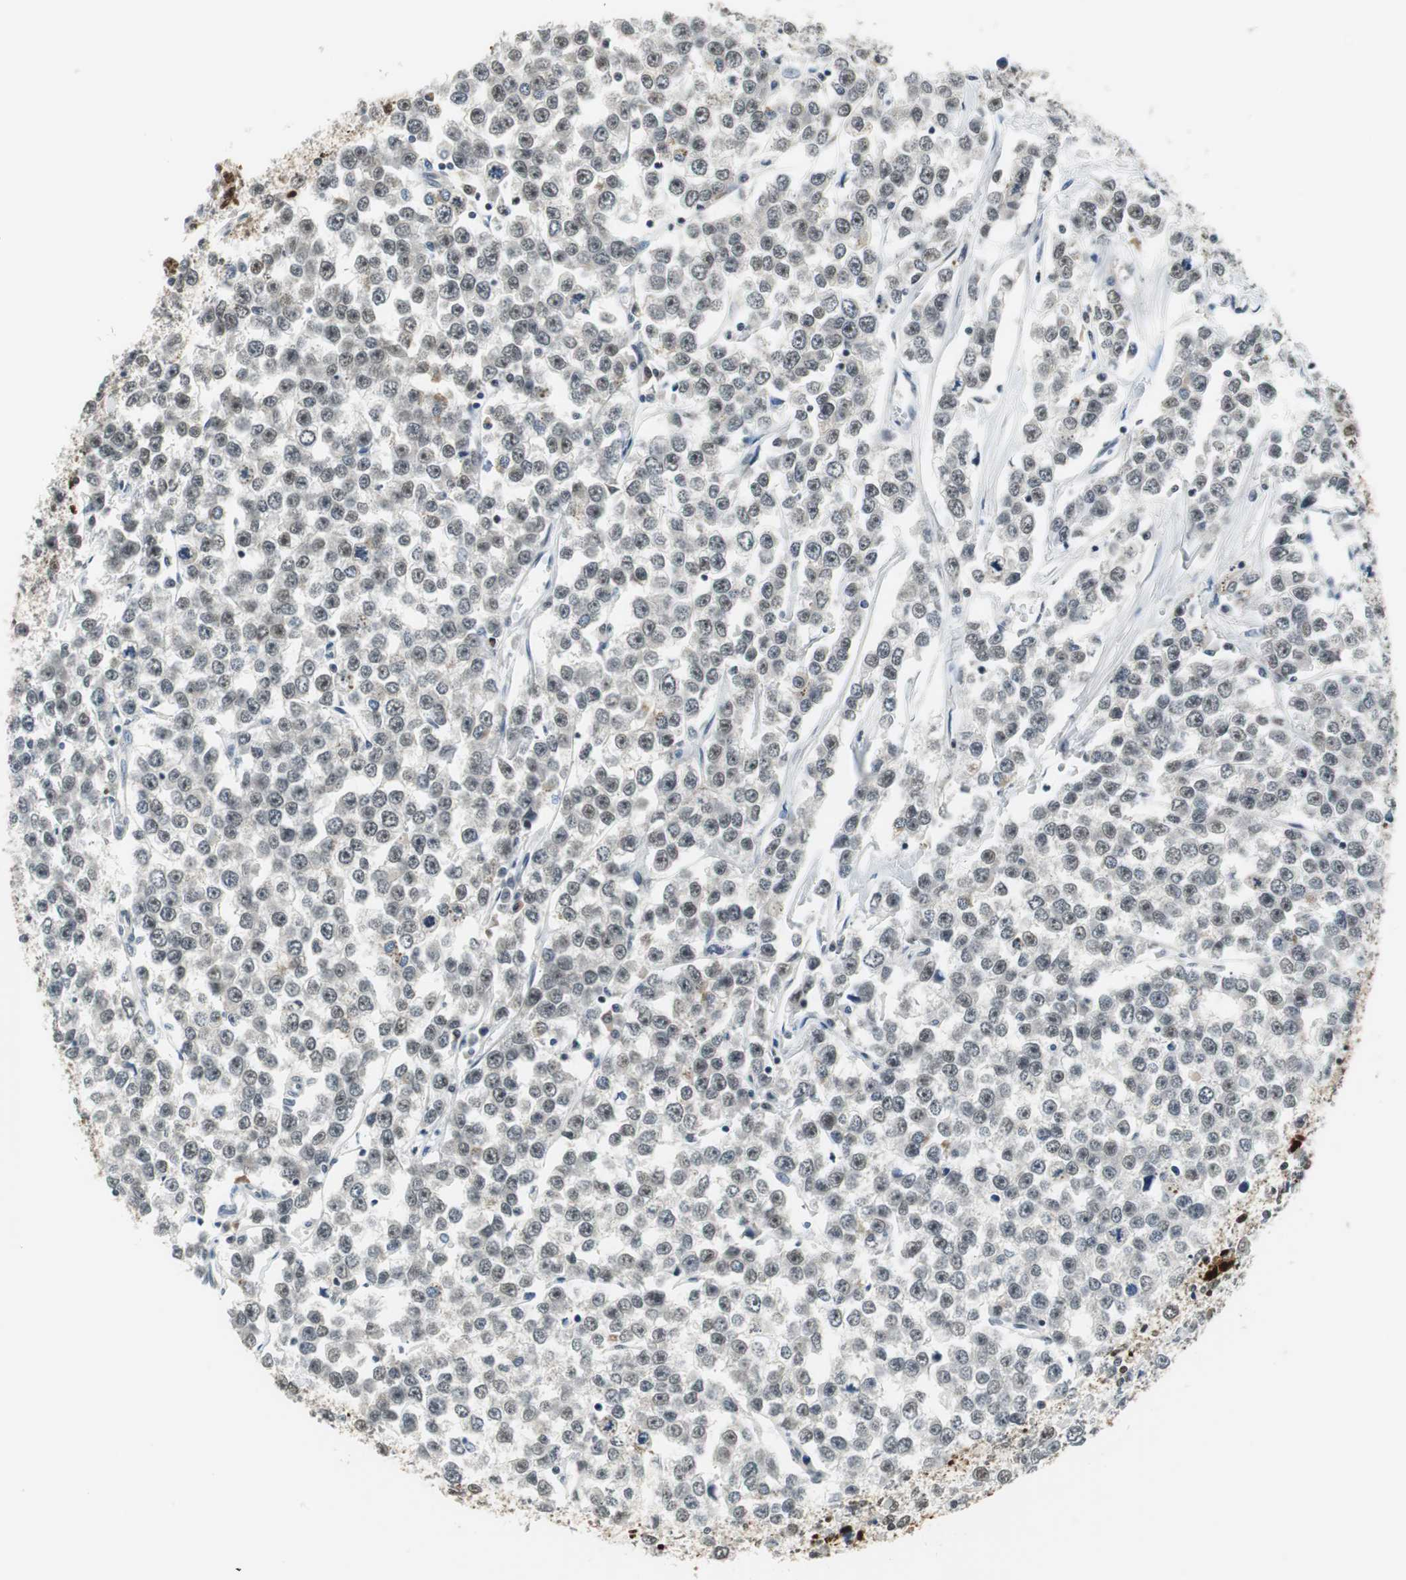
{"staining": {"intensity": "strong", "quantity": ">75%", "location": "cytoplasmic/membranous,nuclear"}, "tissue": "testis cancer", "cell_type": "Tumor cells", "image_type": "cancer", "snomed": [{"axis": "morphology", "description": "Seminoma, NOS"}, {"axis": "morphology", "description": "Carcinoma, Embryonal, NOS"}, {"axis": "topography", "description": "Testis"}], "caption": "A histopathology image of human testis cancer stained for a protein shows strong cytoplasmic/membranous and nuclear brown staining in tumor cells. (DAB (3,3'-diaminobenzidine) IHC with brightfield microscopy, high magnification).", "gene": "PRKDC", "patient": {"sex": "male", "age": 52}}